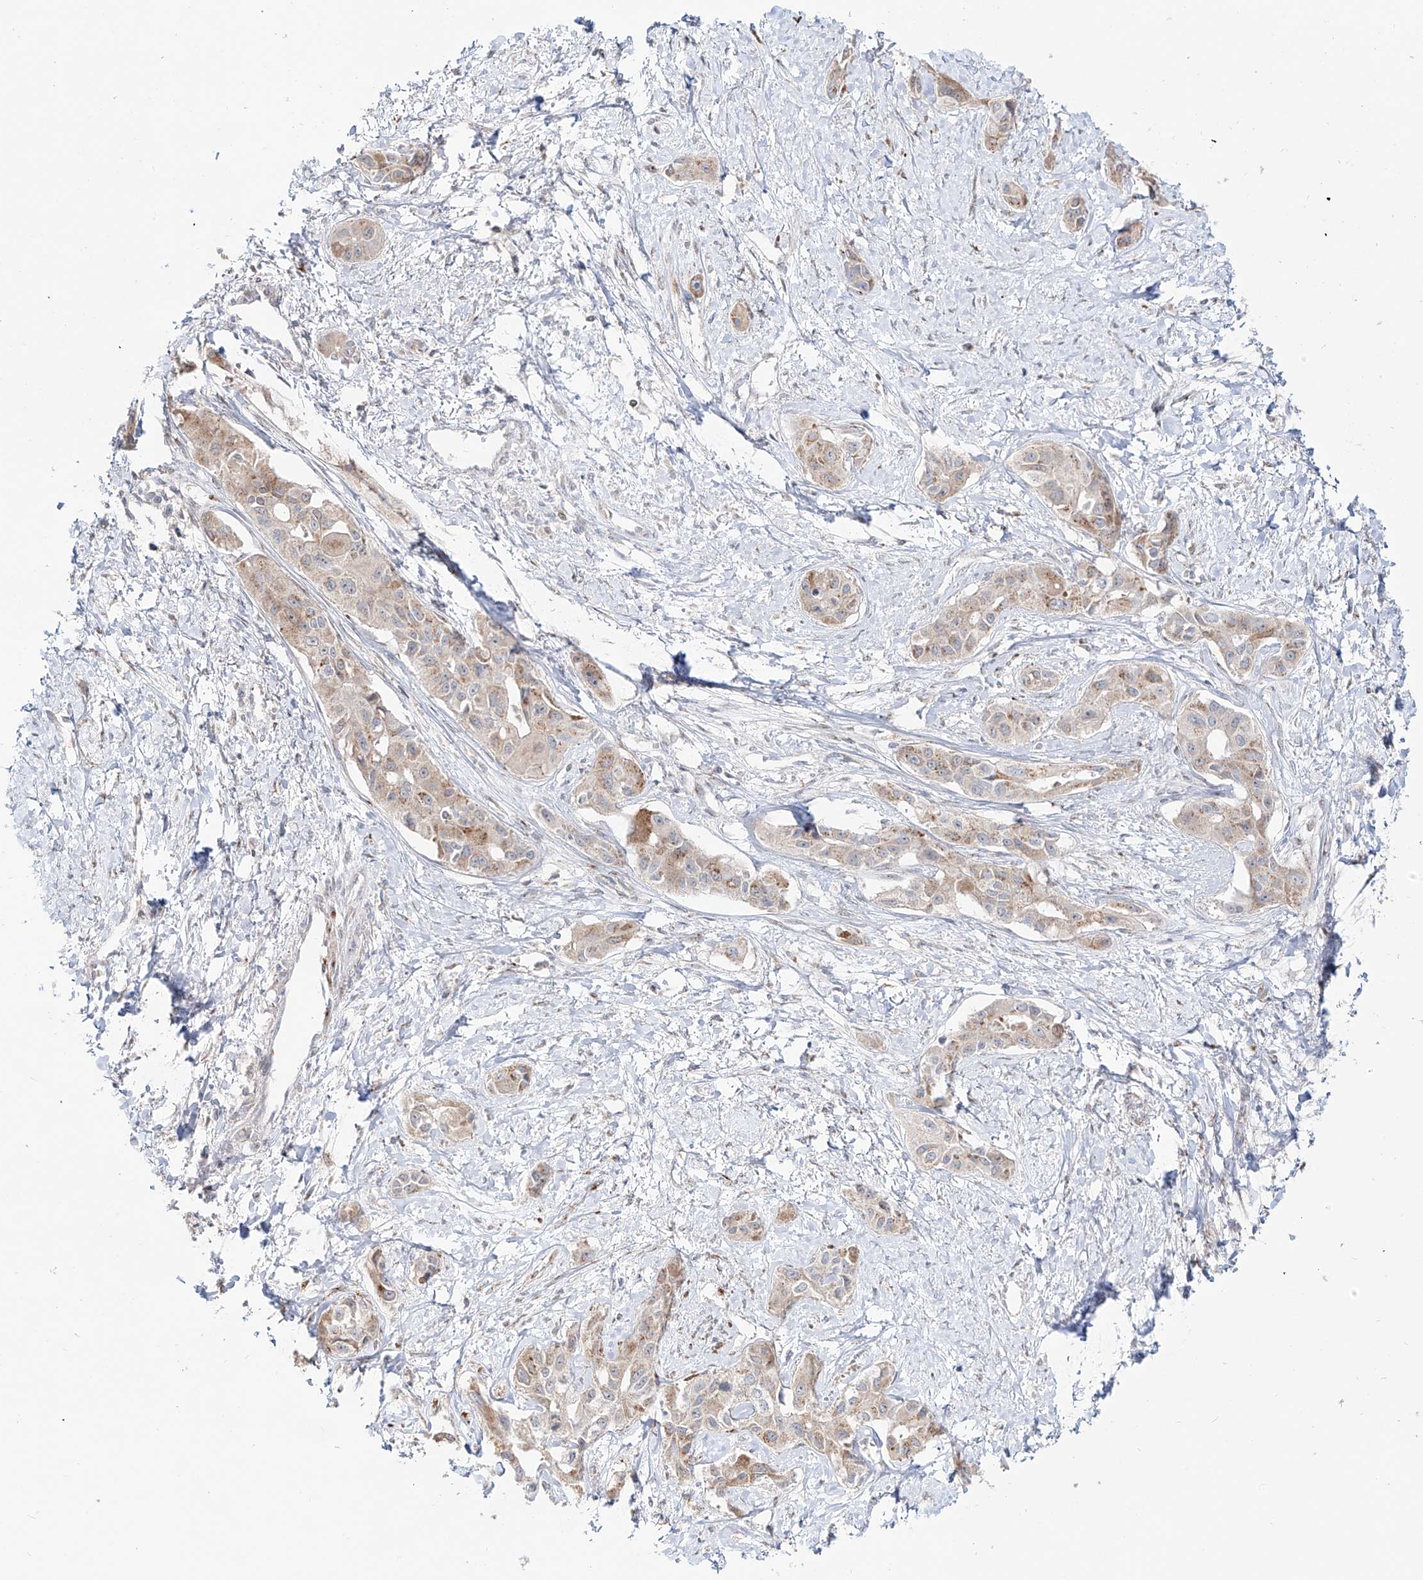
{"staining": {"intensity": "weak", "quantity": ">75%", "location": "cytoplasmic/membranous"}, "tissue": "liver cancer", "cell_type": "Tumor cells", "image_type": "cancer", "snomed": [{"axis": "morphology", "description": "Cholangiocarcinoma"}, {"axis": "topography", "description": "Liver"}], "caption": "Human liver cholangiocarcinoma stained for a protein (brown) shows weak cytoplasmic/membranous positive staining in approximately >75% of tumor cells.", "gene": "BSDC1", "patient": {"sex": "male", "age": 59}}